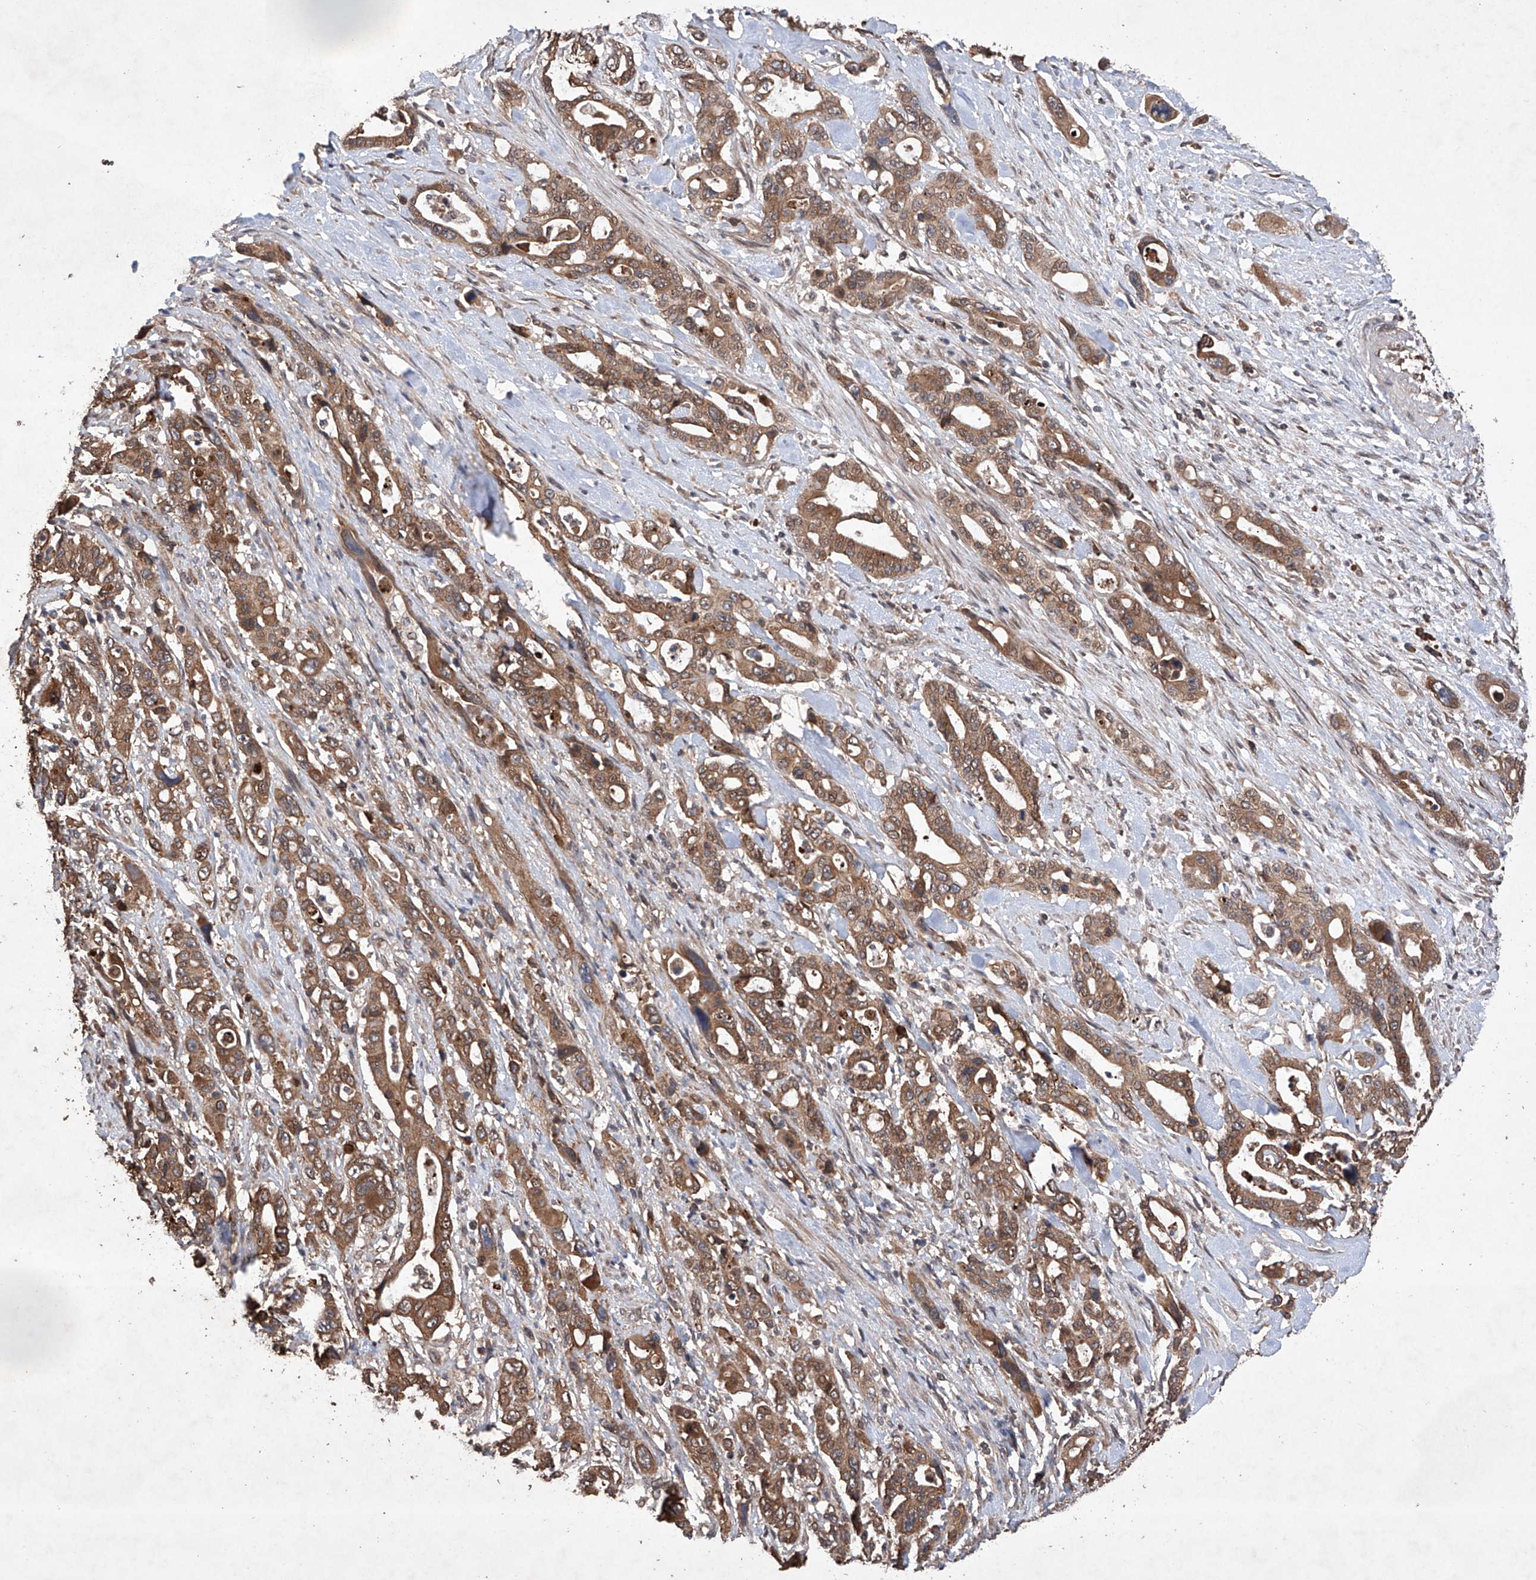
{"staining": {"intensity": "moderate", "quantity": ">75%", "location": "cytoplasmic/membranous"}, "tissue": "pancreatic cancer", "cell_type": "Tumor cells", "image_type": "cancer", "snomed": [{"axis": "morphology", "description": "Adenocarcinoma, NOS"}, {"axis": "topography", "description": "Pancreas"}], "caption": "Protein expression analysis of adenocarcinoma (pancreatic) shows moderate cytoplasmic/membranous expression in approximately >75% of tumor cells.", "gene": "LURAP1", "patient": {"sex": "male", "age": 46}}